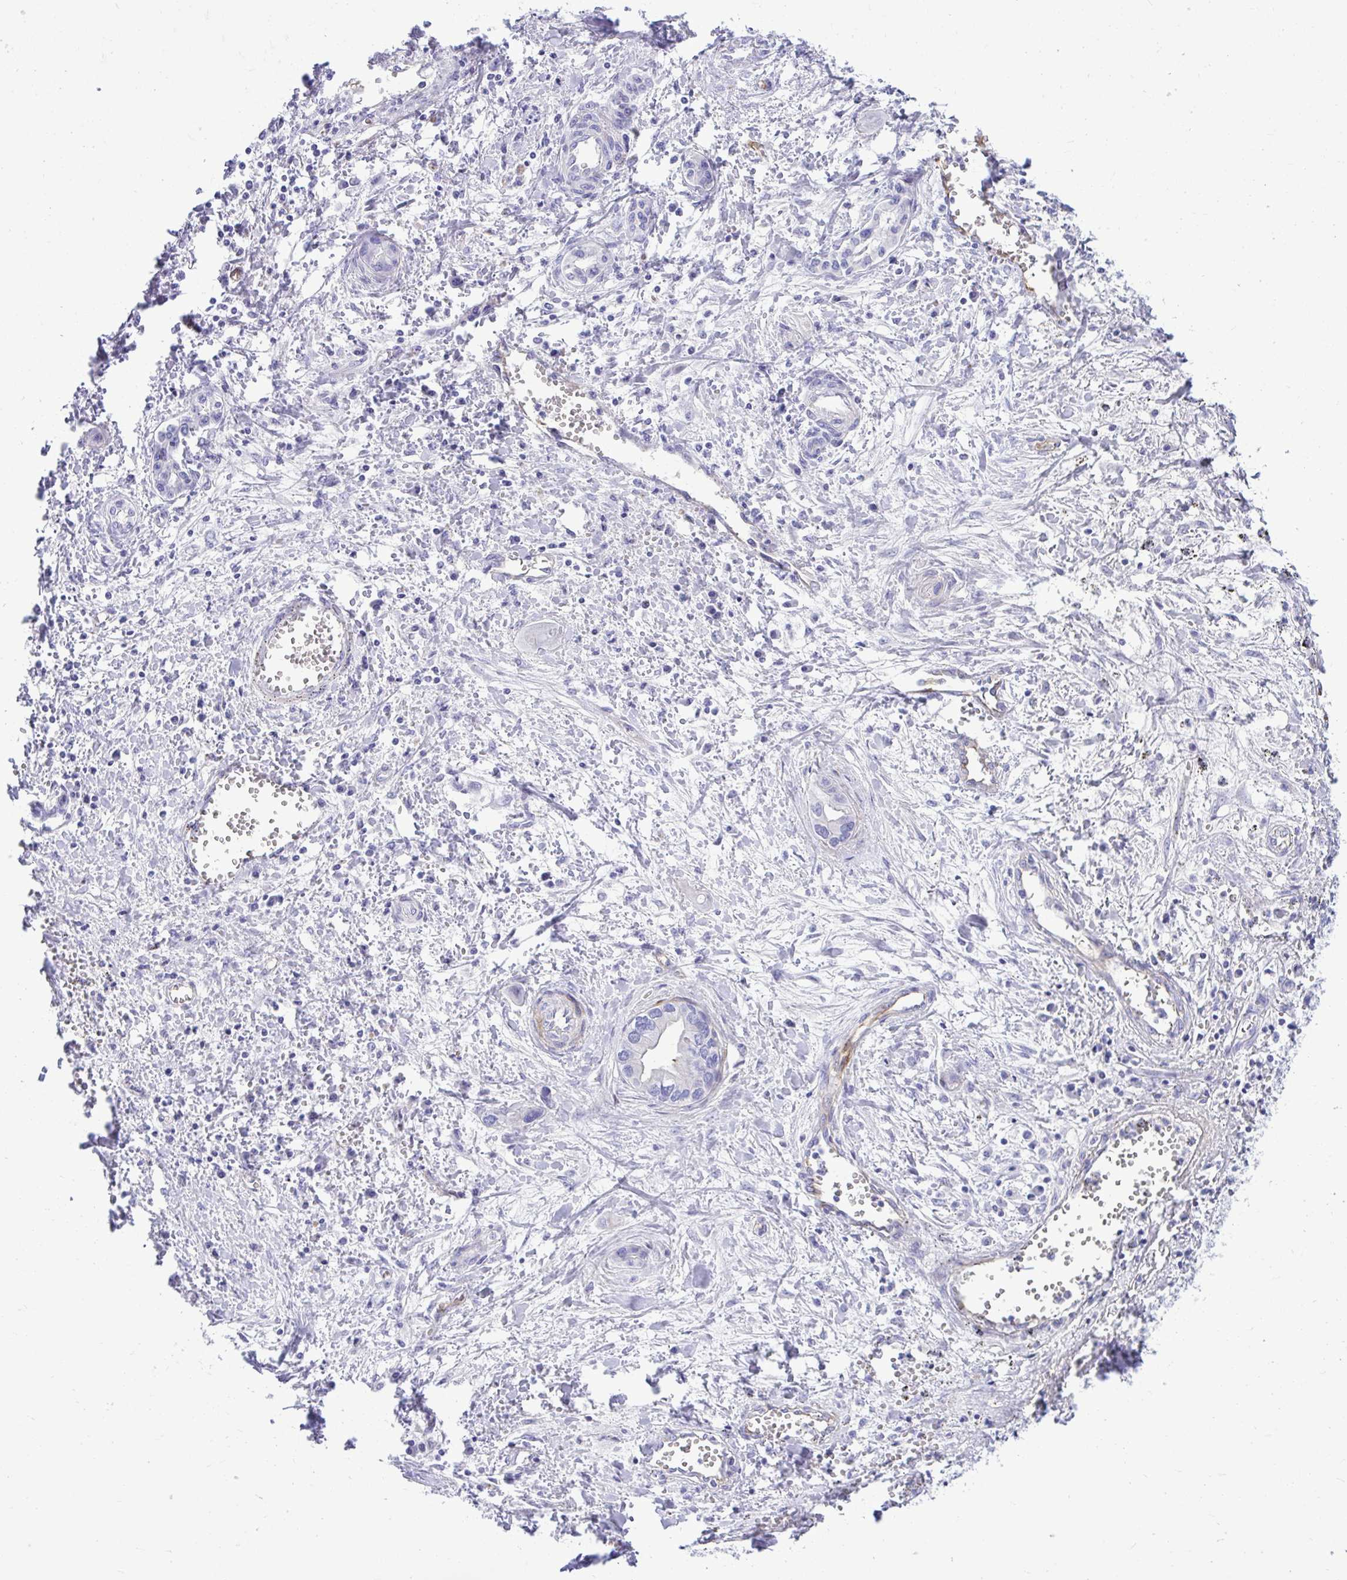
{"staining": {"intensity": "negative", "quantity": "none", "location": "none"}, "tissue": "liver cancer", "cell_type": "Tumor cells", "image_type": "cancer", "snomed": [{"axis": "morphology", "description": "Cholangiocarcinoma"}, {"axis": "topography", "description": "Liver"}], "caption": "An image of human cholangiocarcinoma (liver) is negative for staining in tumor cells.", "gene": "ABCG2", "patient": {"sex": "female", "age": 64}}